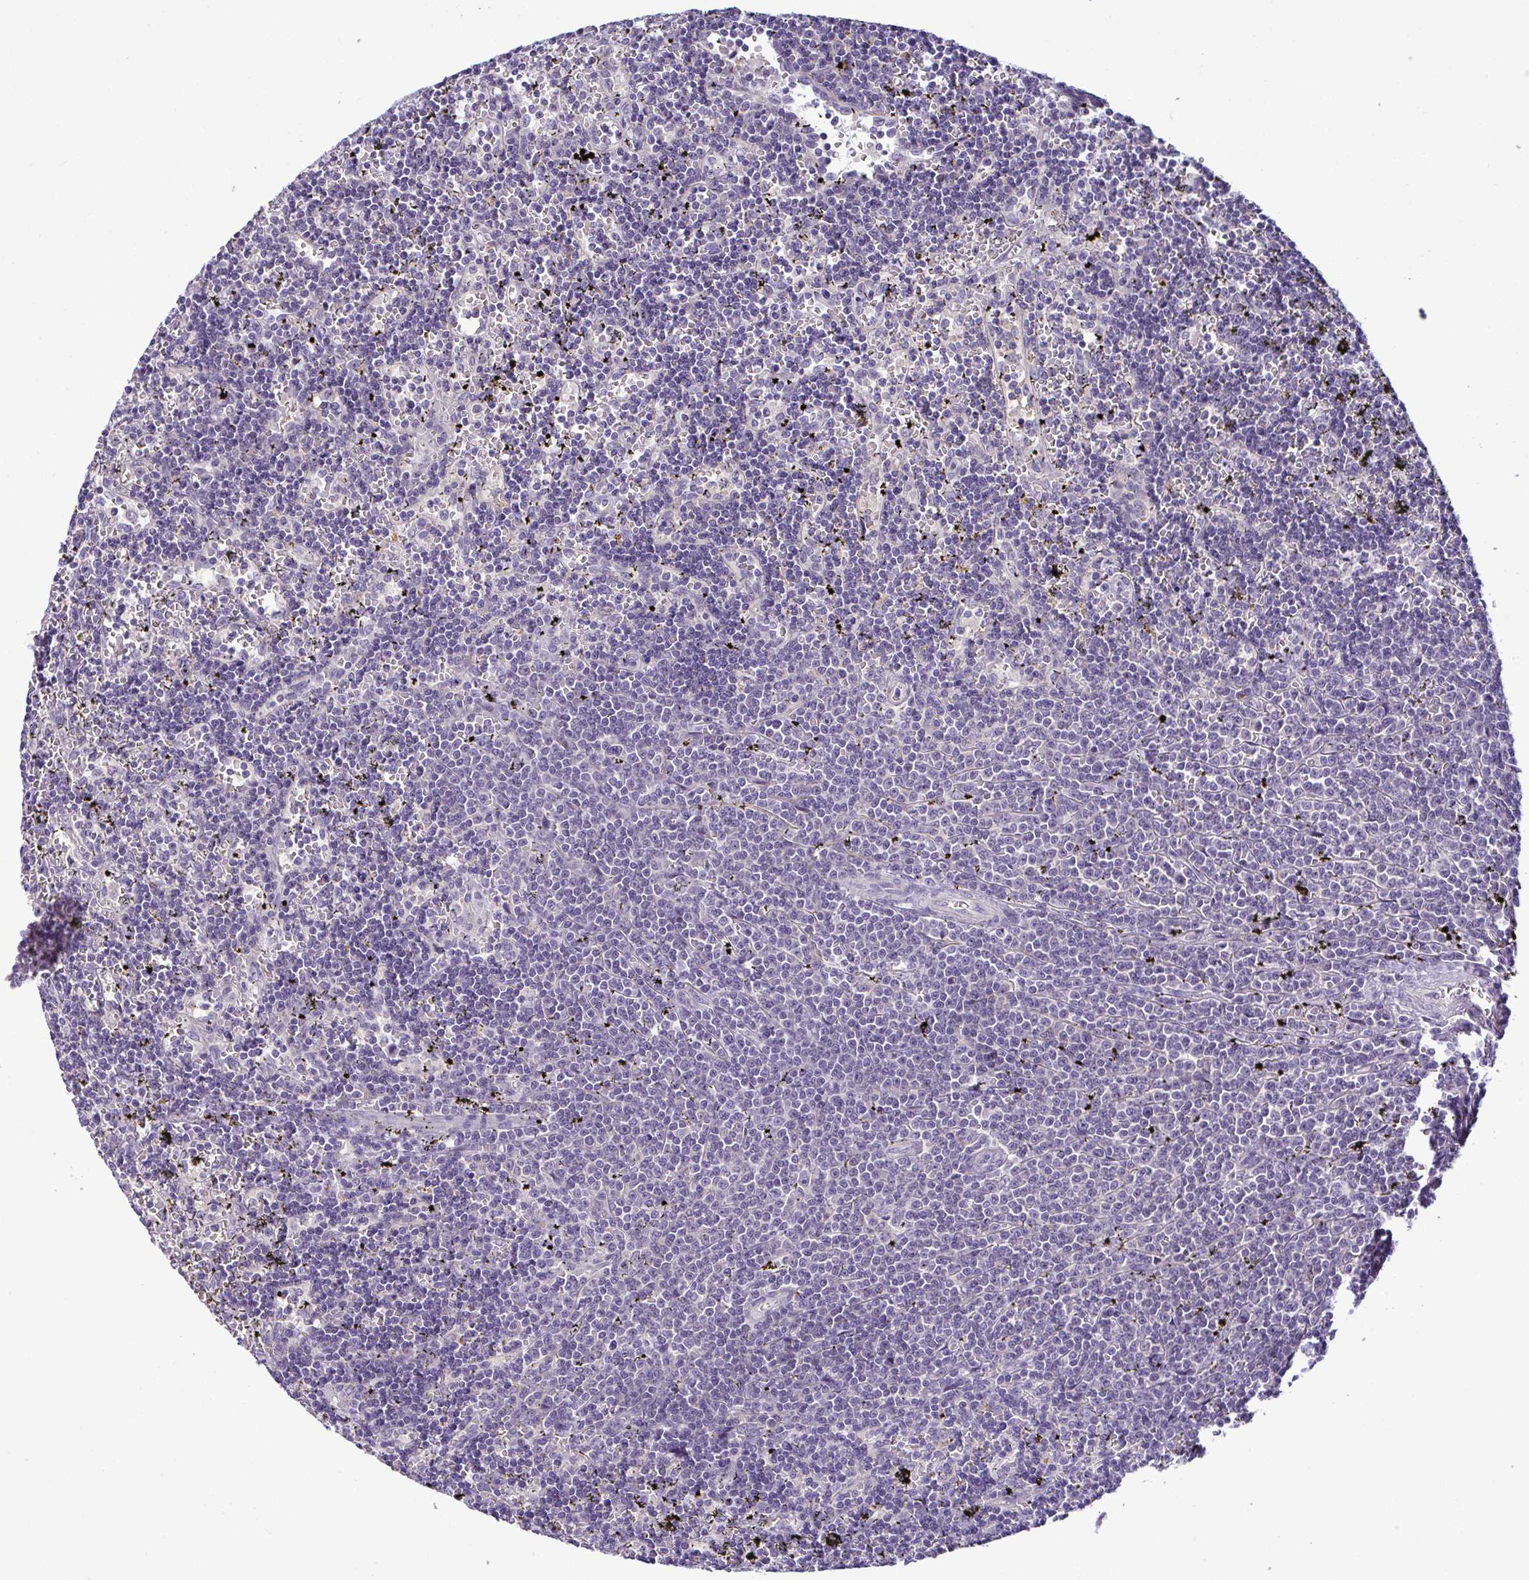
{"staining": {"intensity": "negative", "quantity": "none", "location": "none"}, "tissue": "lymphoma", "cell_type": "Tumor cells", "image_type": "cancer", "snomed": [{"axis": "morphology", "description": "Malignant lymphoma, non-Hodgkin's type, Low grade"}, {"axis": "topography", "description": "Spleen"}], "caption": "A micrograph of lymphoma stained for a protein reveals no brown staining in tumor cells. (Brightfield microscopy of DAB IHC at high magnification).", "gene": "SYNPO2L", "patient": {"sex": "male", "age": 60}}